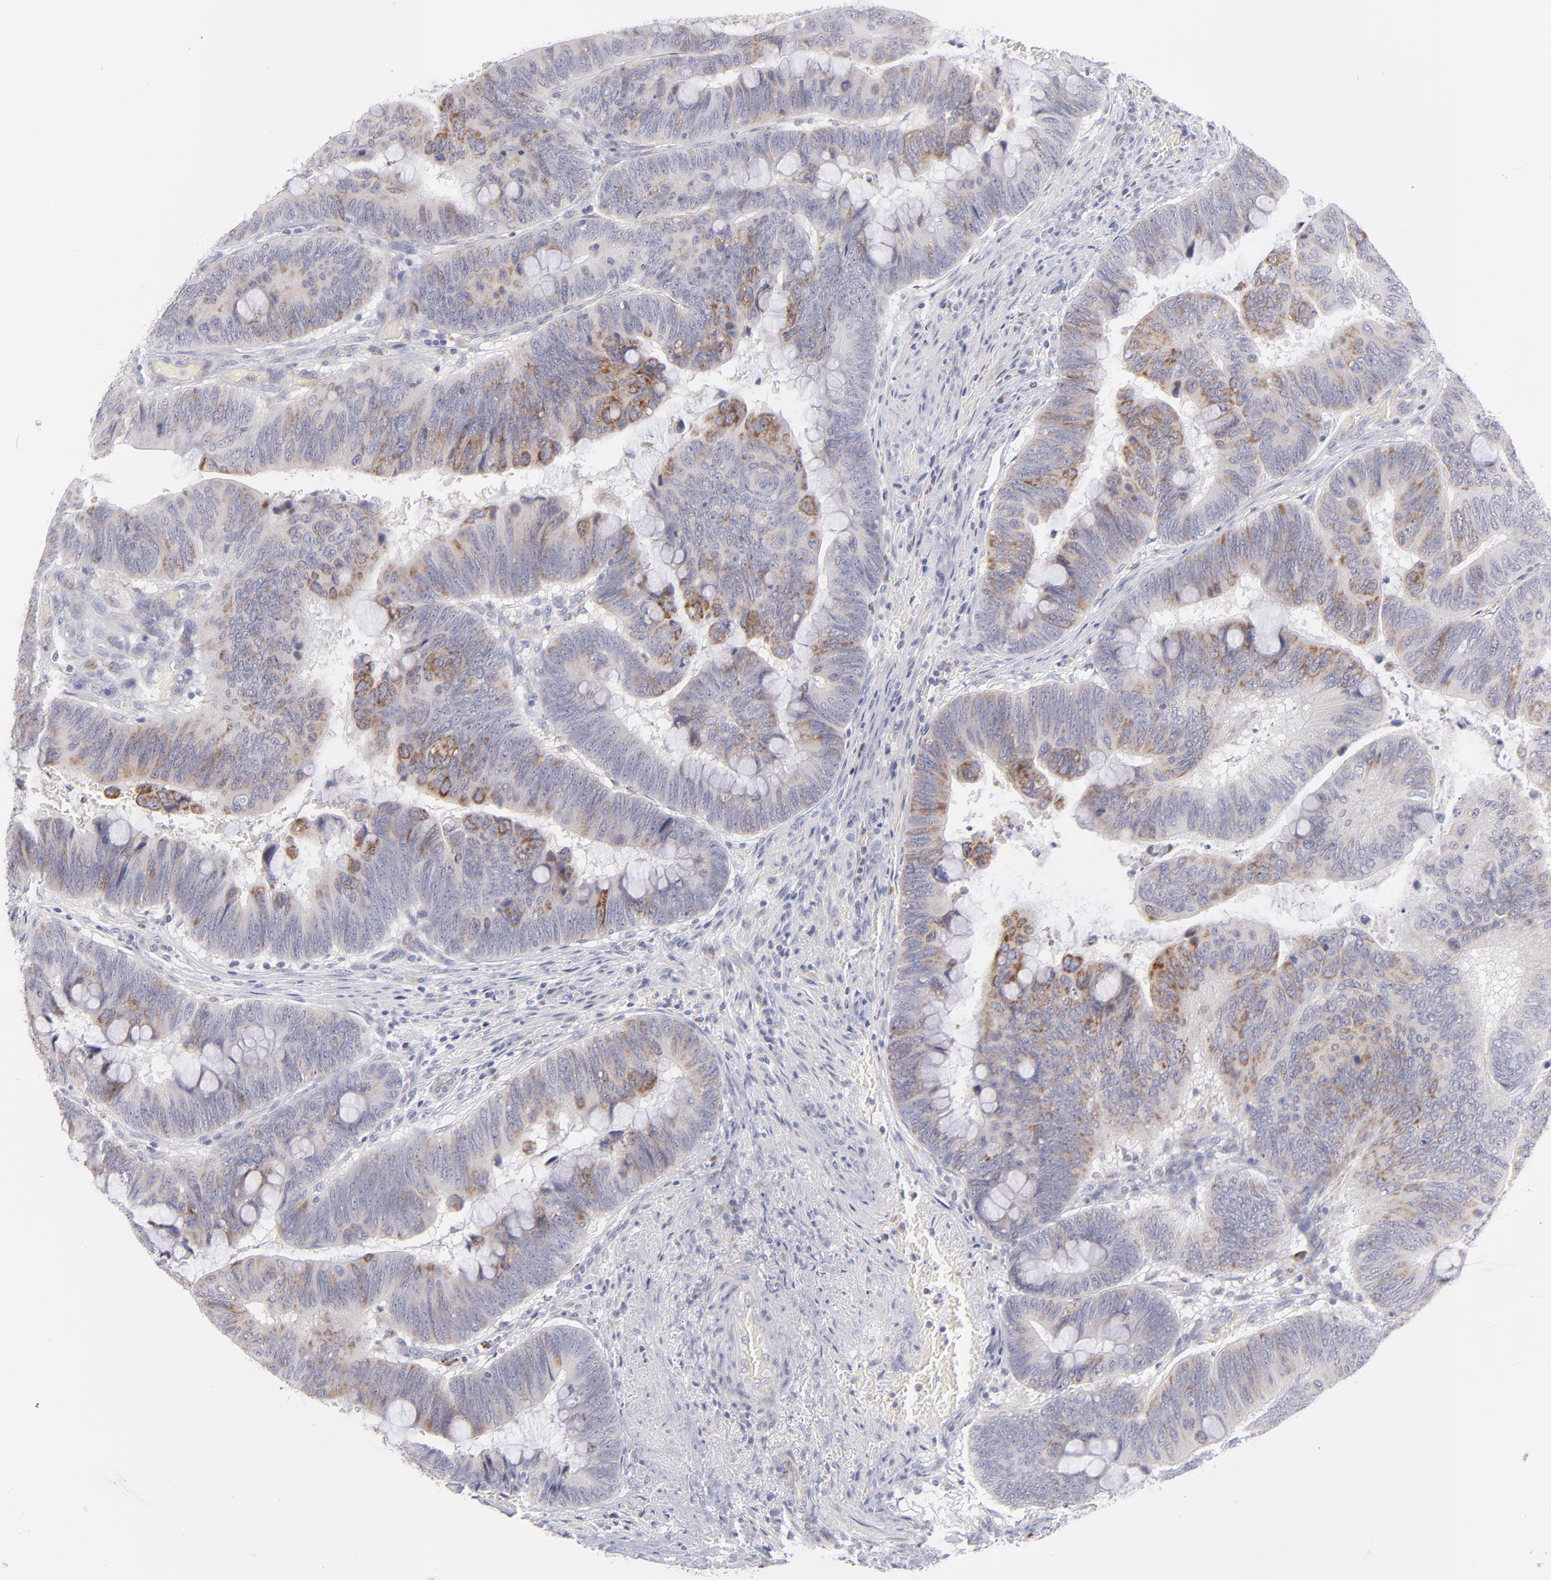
{"staining": {"intensity": "moderate", "quantity": "25%-75%", "location": "cytoplasmic/membranous"}, "tissue": "colorectal cancer", "cell_type": "Tumor cells", "image_type": "cancer", "snomed": [{"axis": "morphology", "description": "Normal tissue, NOS"}, {"axis": "morphology", "description": "Adenocarcinoma, NOS"}, {"axis": "topography", "description": "Rectum"}], "caption": "A histopathology image of colorectal cancer stained for a protein exhibits moderate cytoplasmic/membranous brown staining in tumor cells. The staining was performed using DAB, with brown indicating positive protein expression. Nuclei are stained blue with hematoxylin.", "gene": "MTHFD2", "patient": {"sex": "male", "age": 92}}